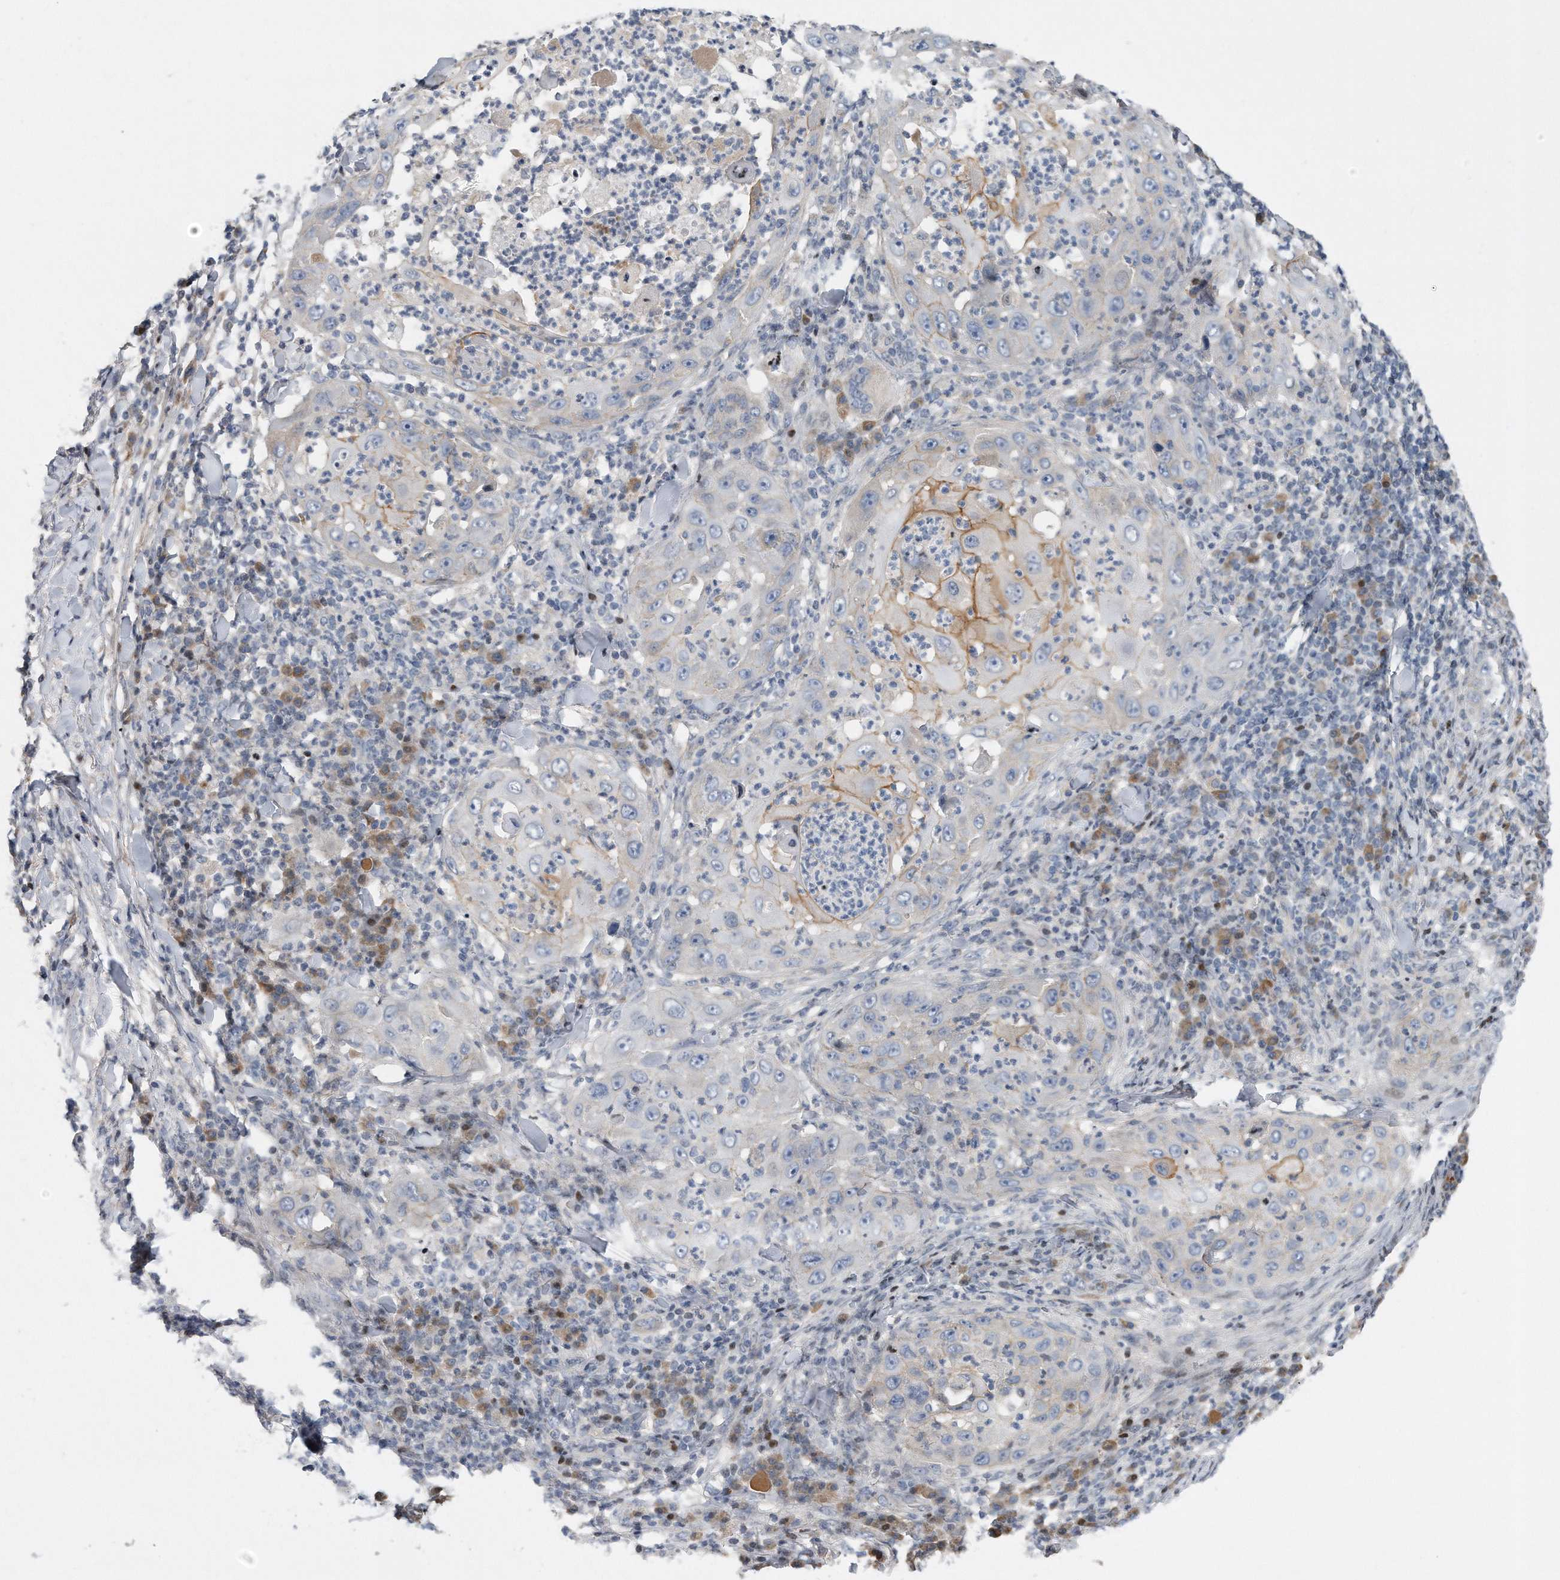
{"staining": {"intensity": "moderate", "quantity": "<25%", "location": "cytoplasmic/membranous"}, "tissue": "skin cancer", "cell_type": "Tumor cells", "image_type": "cancer", "snomed": [{"axis": "morphology", "description": "Squamous cell carcinoma, NOS"}, {"axis": "topography", "description": "Skin"}], "caption": "Immunohistochemistry of human skin cancer (squamous cell carcinoma) exhibits low levels of moderate cytoplasmic/membranous expression in about <25% of tumor cells.", "gene": "CDH12", "patient": {"sex": "female", "age": 44}}